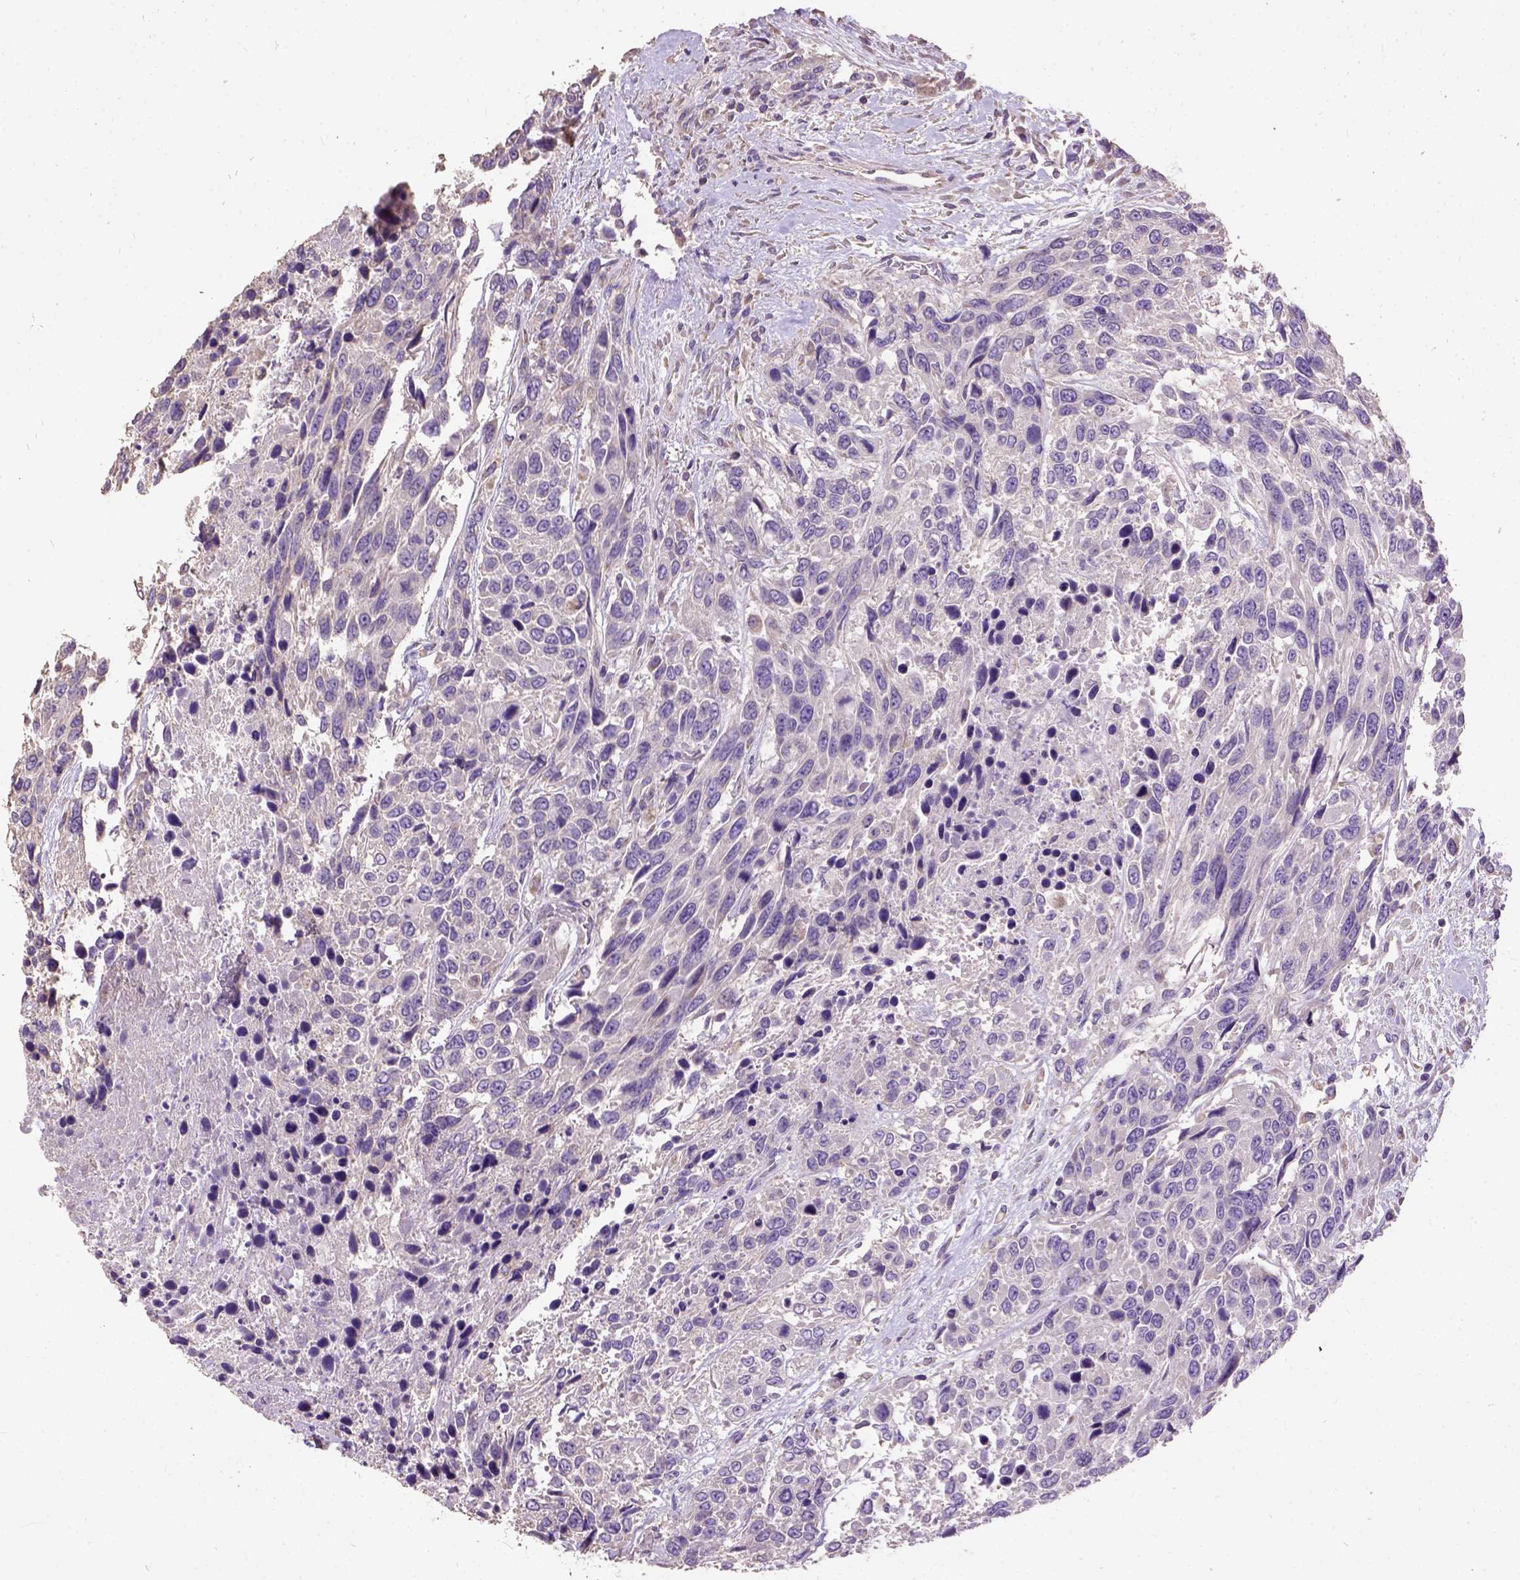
{"staining": {"intensity": "negative", "quantity": "none", "location": "none"}, "tissue": "urothelial cancer", "cell_type": "Tumor cells", "image_type": "cancer", "snomed": [{"axis": "morphology", "description": "Urothelial carcinoma, High grade"}, {"axis": "topography", "description": "Urinary bladder"}], "caption": "High power microscopy image of an immunohistochemistry (IHC) photomicrograph of urothelial cancer, revealing no significant positivity in tumor cells.", "gene": "DQX1", "patient": {"sex": "female", "age": 70}}